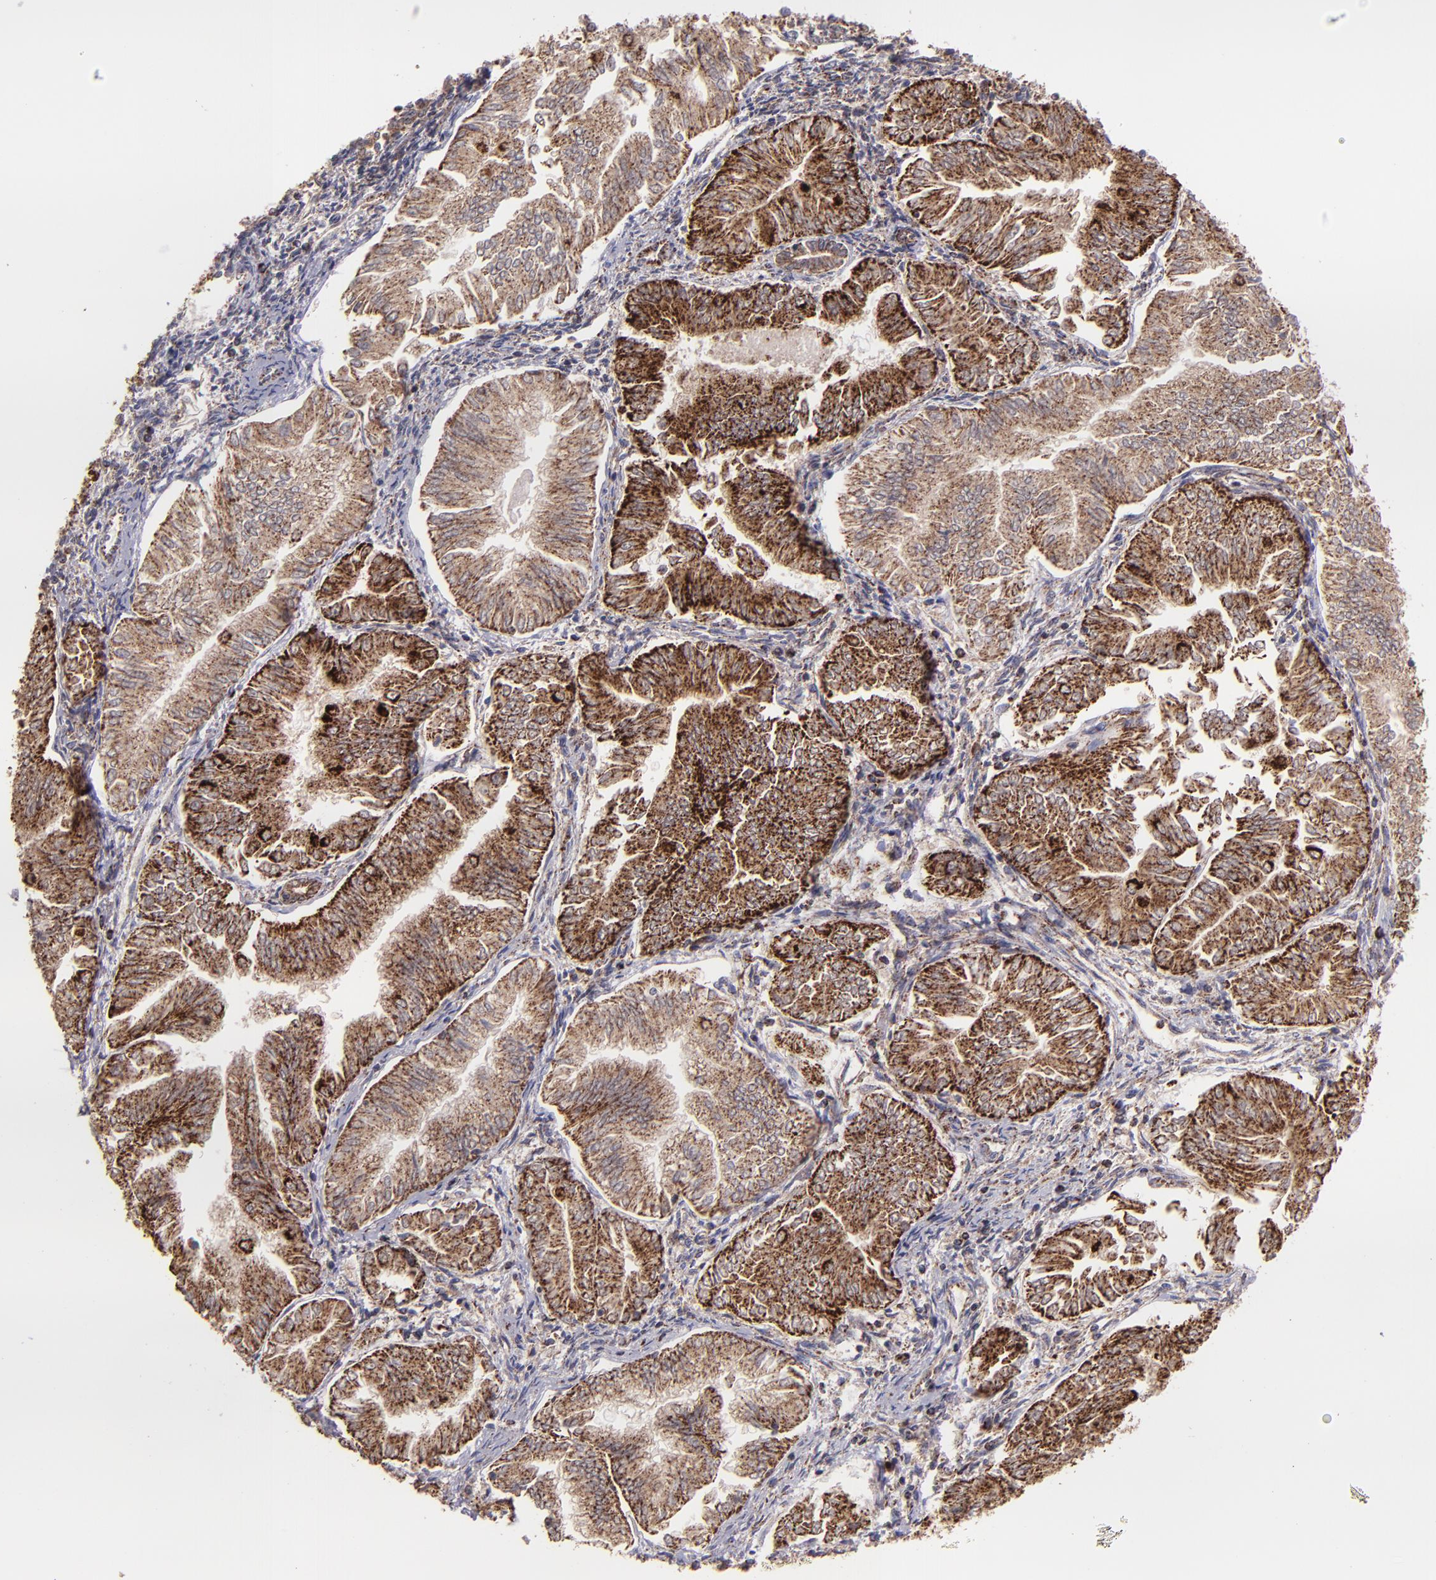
{"staining": {"intensity": "strong", "quantity": ">75%", "location": "cytoplasmic/membranous"}, "tissue": "endometrial cancer", "cell_type": "Tumor cells", "image_type": "cancer", "snomed": [{"axis": "morphology", "description": "Adenocarcinoma, NOS"}, {"axis": "topography", "description": "Endometrium"}], "caption": "Immunohistochemical staining of endometrial cancer demonstrates strong cytoplasmic/membranous protein staining in about >75% of tumor cells. Nuclei are stained in blue.", "gene": "HSPD1", "patient": {"sex": "female", "age": 53}}